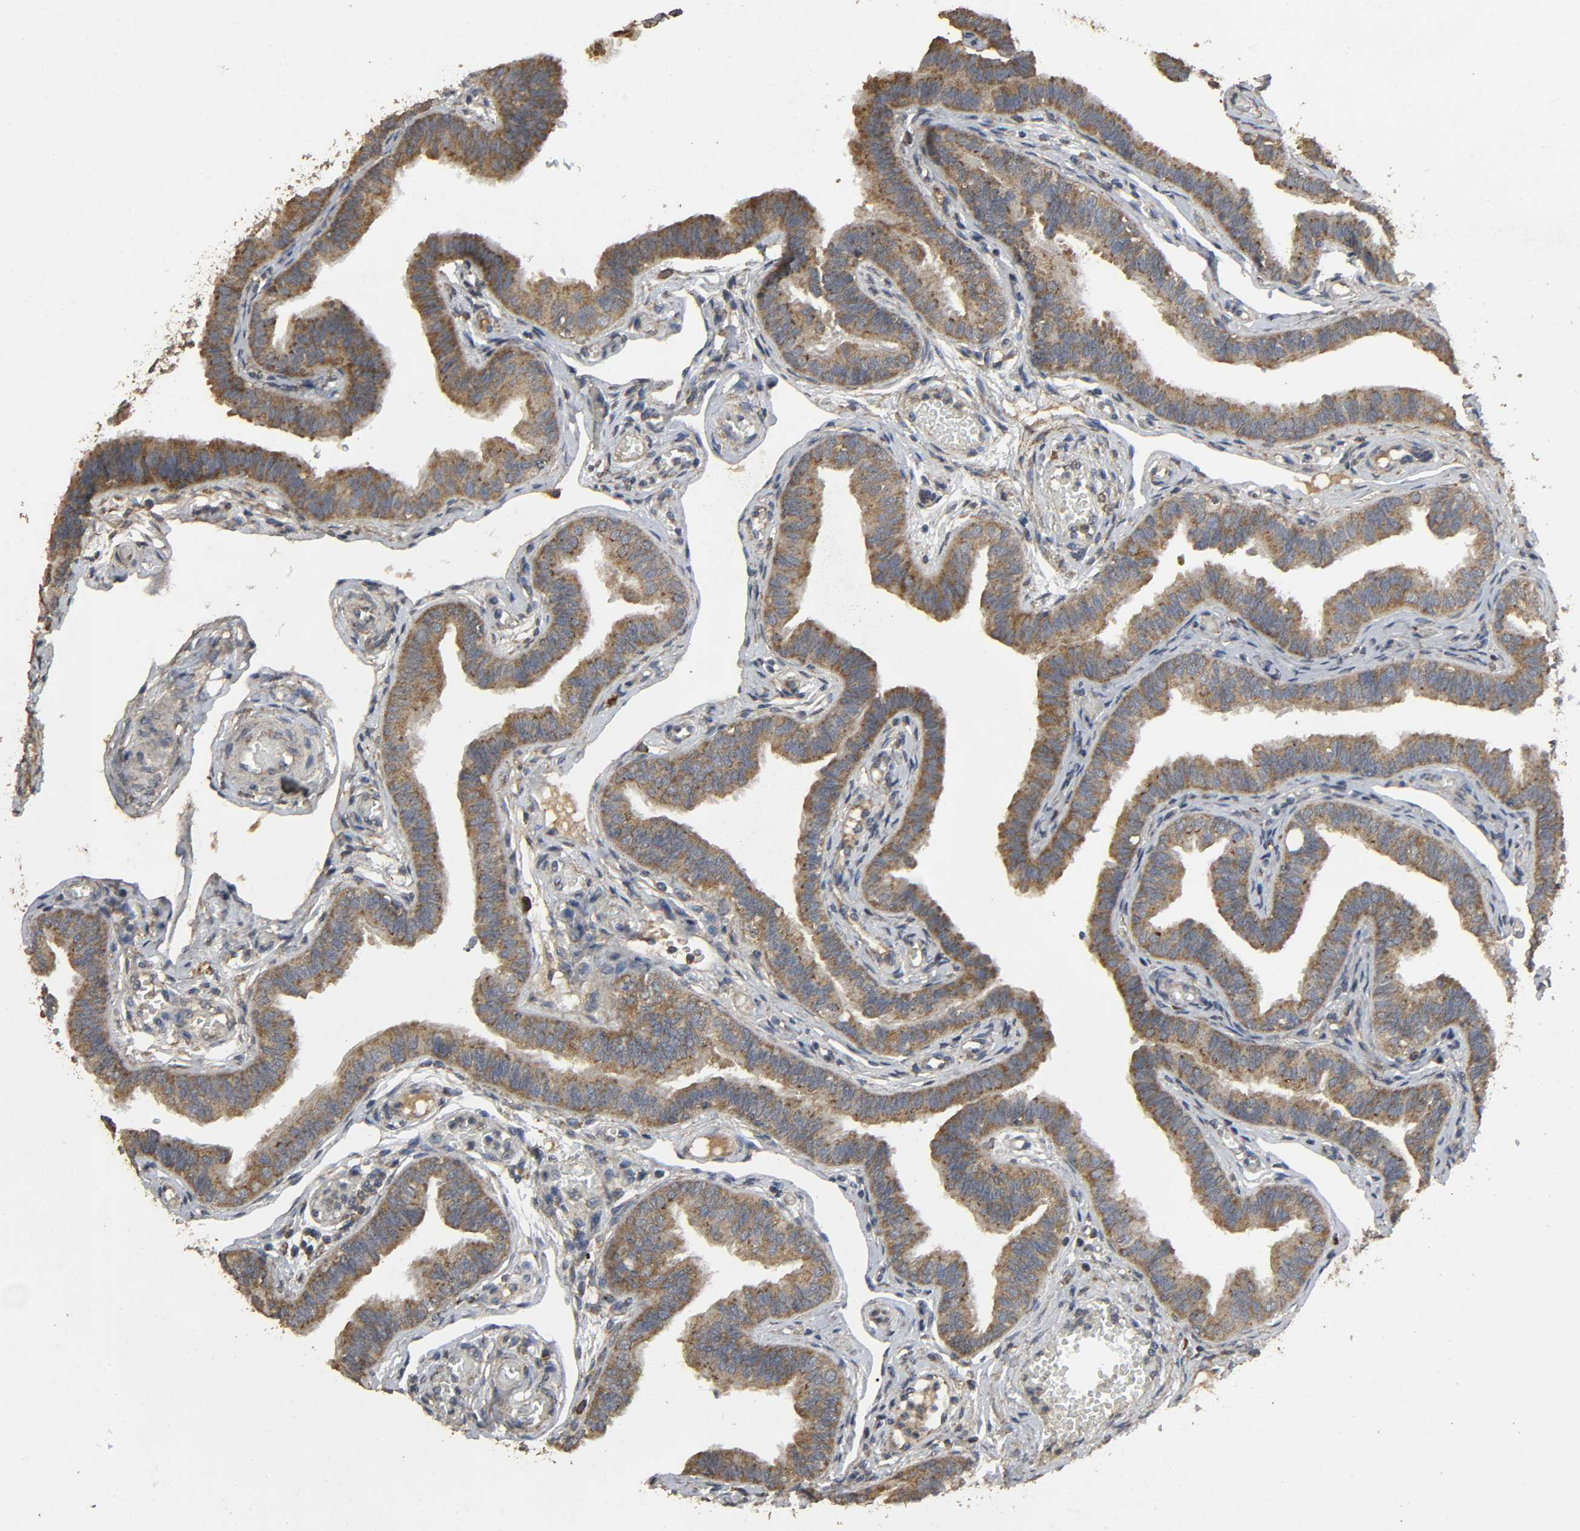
{"staining": {"intensity": "moderate", "quantity": ">75%", "location": "cytoplasmic/membranous"}, "tissue": "fallopian tube", "cell_type": "Glandular cells", "image_type": "normal", "snomed": [{"axis": "morphology", "description": "Normal tissue, NOS"}, {"axis": "morphology", "description": "Dermoid, NOS"}, {"axis": "topography", "description": "Fallopian tube"}], "caption": "Brown immunohistochemical staining in normal human fallopian tube displays moderate cytoplasmic/membranous positivity in approximately >75% of glandular cells. The protein of interest is shown in brown color, while the nuclei are stained blue.", "gene": "DDX6", "patient": {"sex": "female", "age": 33}}